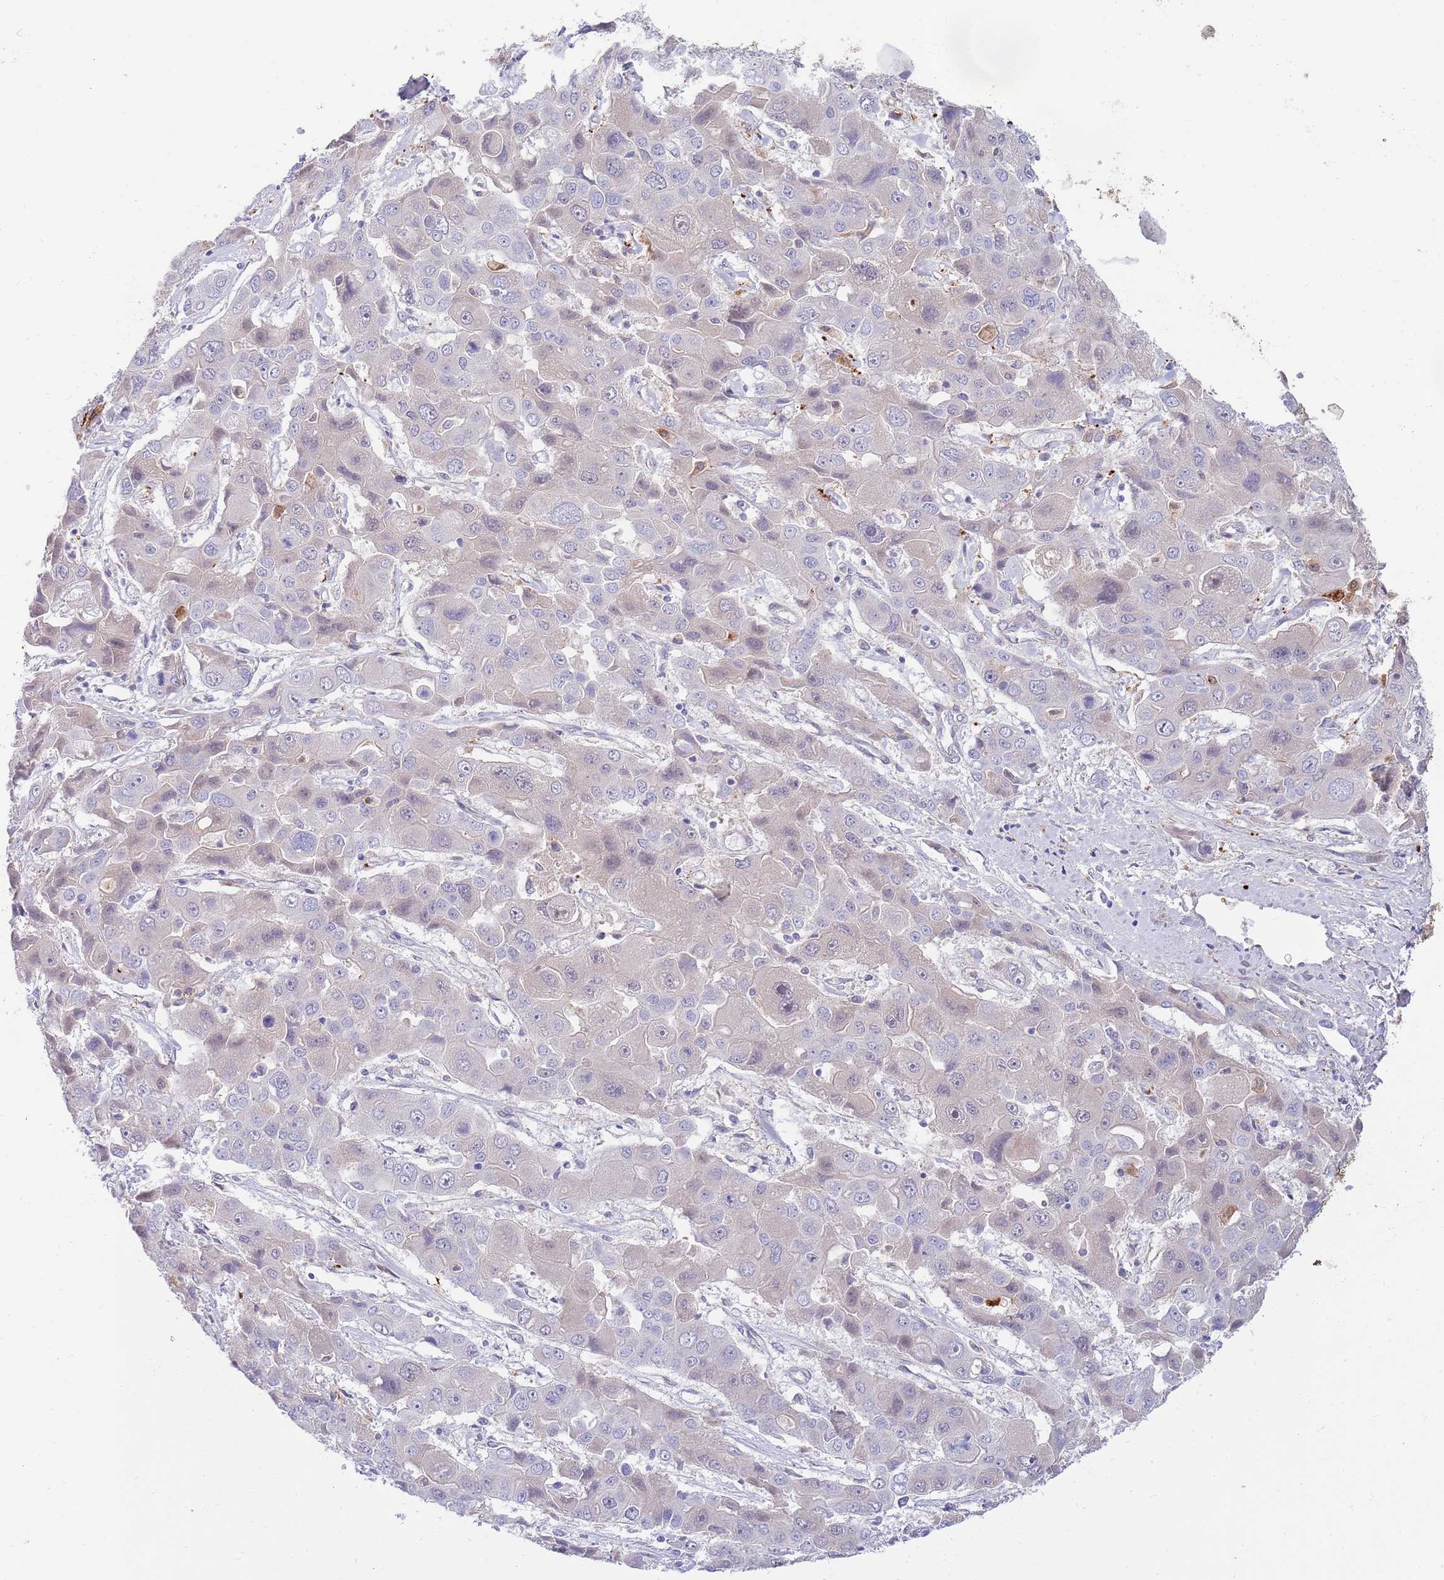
{"staining": {"intensity": "negative", "quantity": "none", "location": "none"}, "tissue": "liver cancer", "cell_type": "Tumor cells", "image_type": "cancer", "snomed": [{"axis": "morphology", "description": "Cholangiocarcinoma"}, {"axis": "topography", "description": "Liver"}], "caption": "An IHC photomicrograph of cholangiocarcinoma (liver) is shown. There is no staining in tumor cells of cholangiocarcinoma (liver).", "gene": "NLRP6", "patient": {"sex": "male", "age": 67}}